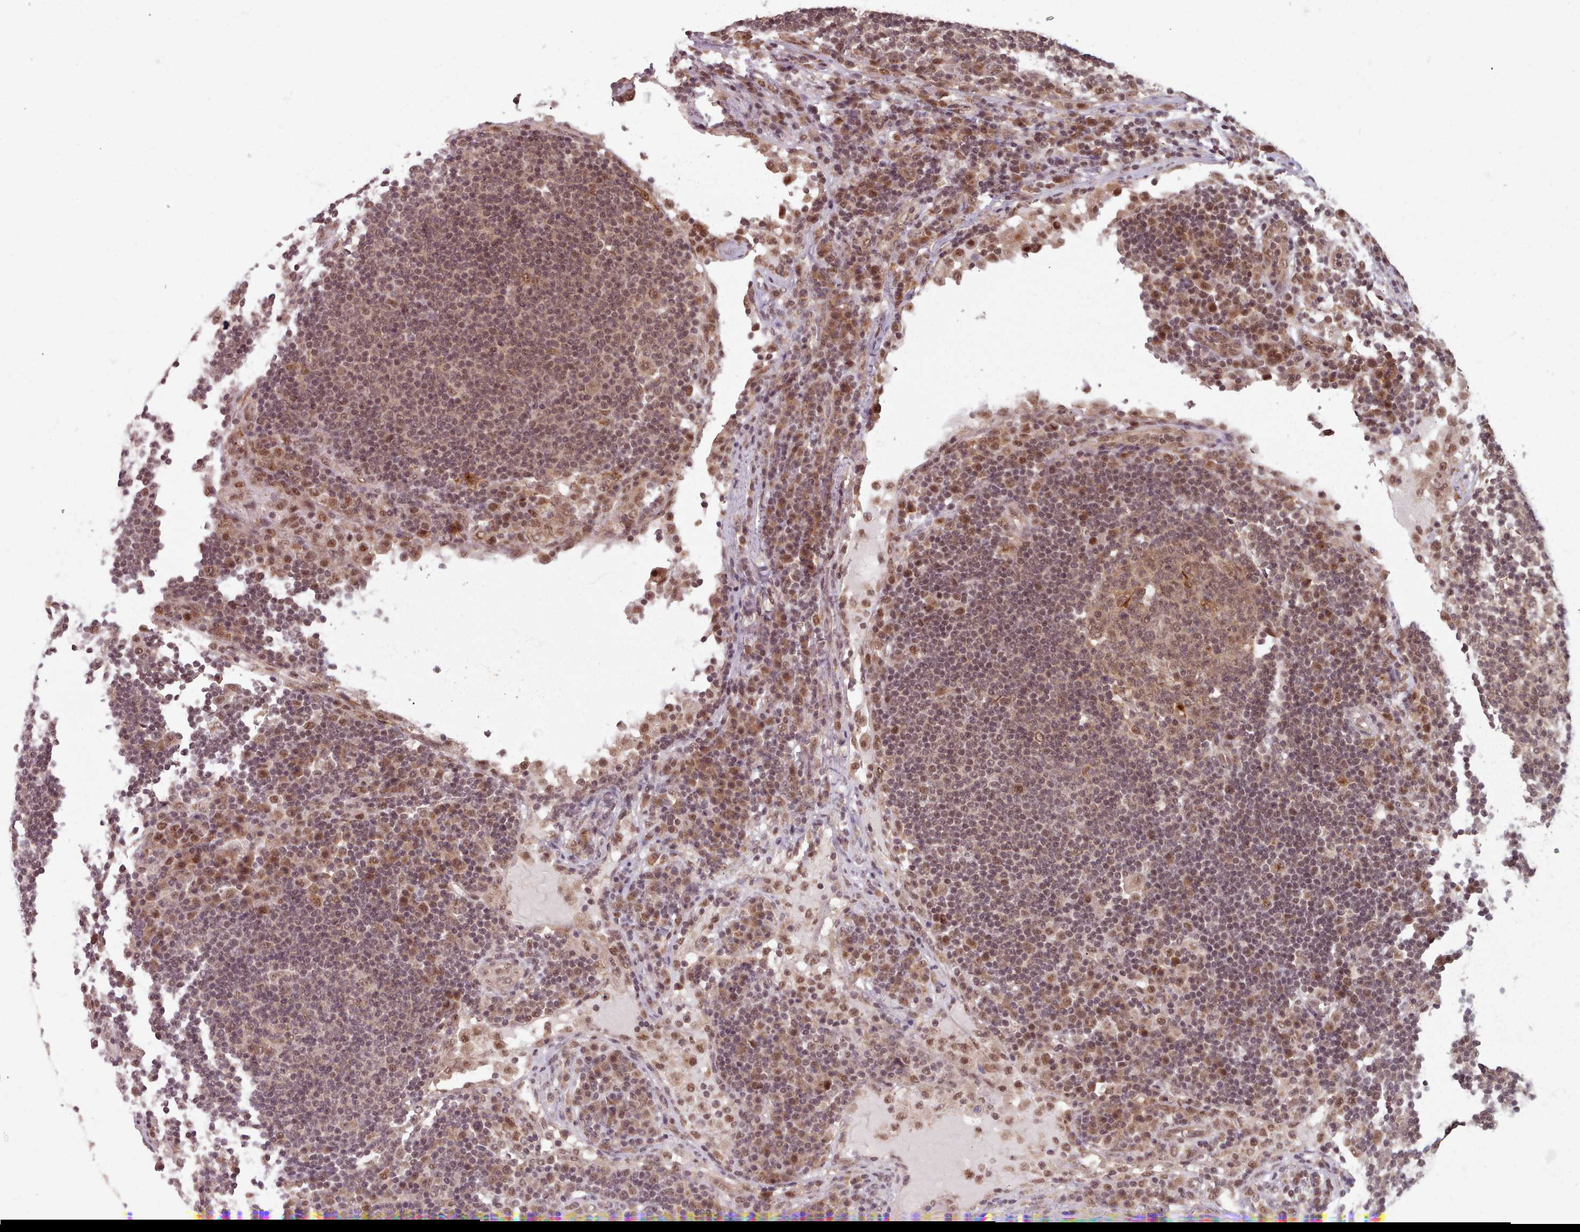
{"staining": {"intensity": "weak", "quantity": ">75%", "location": "cytoplasmic/membranous,nuclear"}, "tissue": "lymph node", "cell_type": "Germinal center cells", "image_type": "normal", "snomed": [{"axis": "morphology", "description": "Normal tissue, NOS"}, {"axis": "topography", "description": "Lymph node"}], "caption": "High-magnification brightfield microscopy of benign lymph node stained with DAB (brown) and counterstained with hematoxylin (blue). germinal center cells exhibit weak cytoplasmic/membranous,nuclear staining is identified in about>75% of cells.", "gene": "DHX8", "patient": {"sex": "female", "age": 53}}